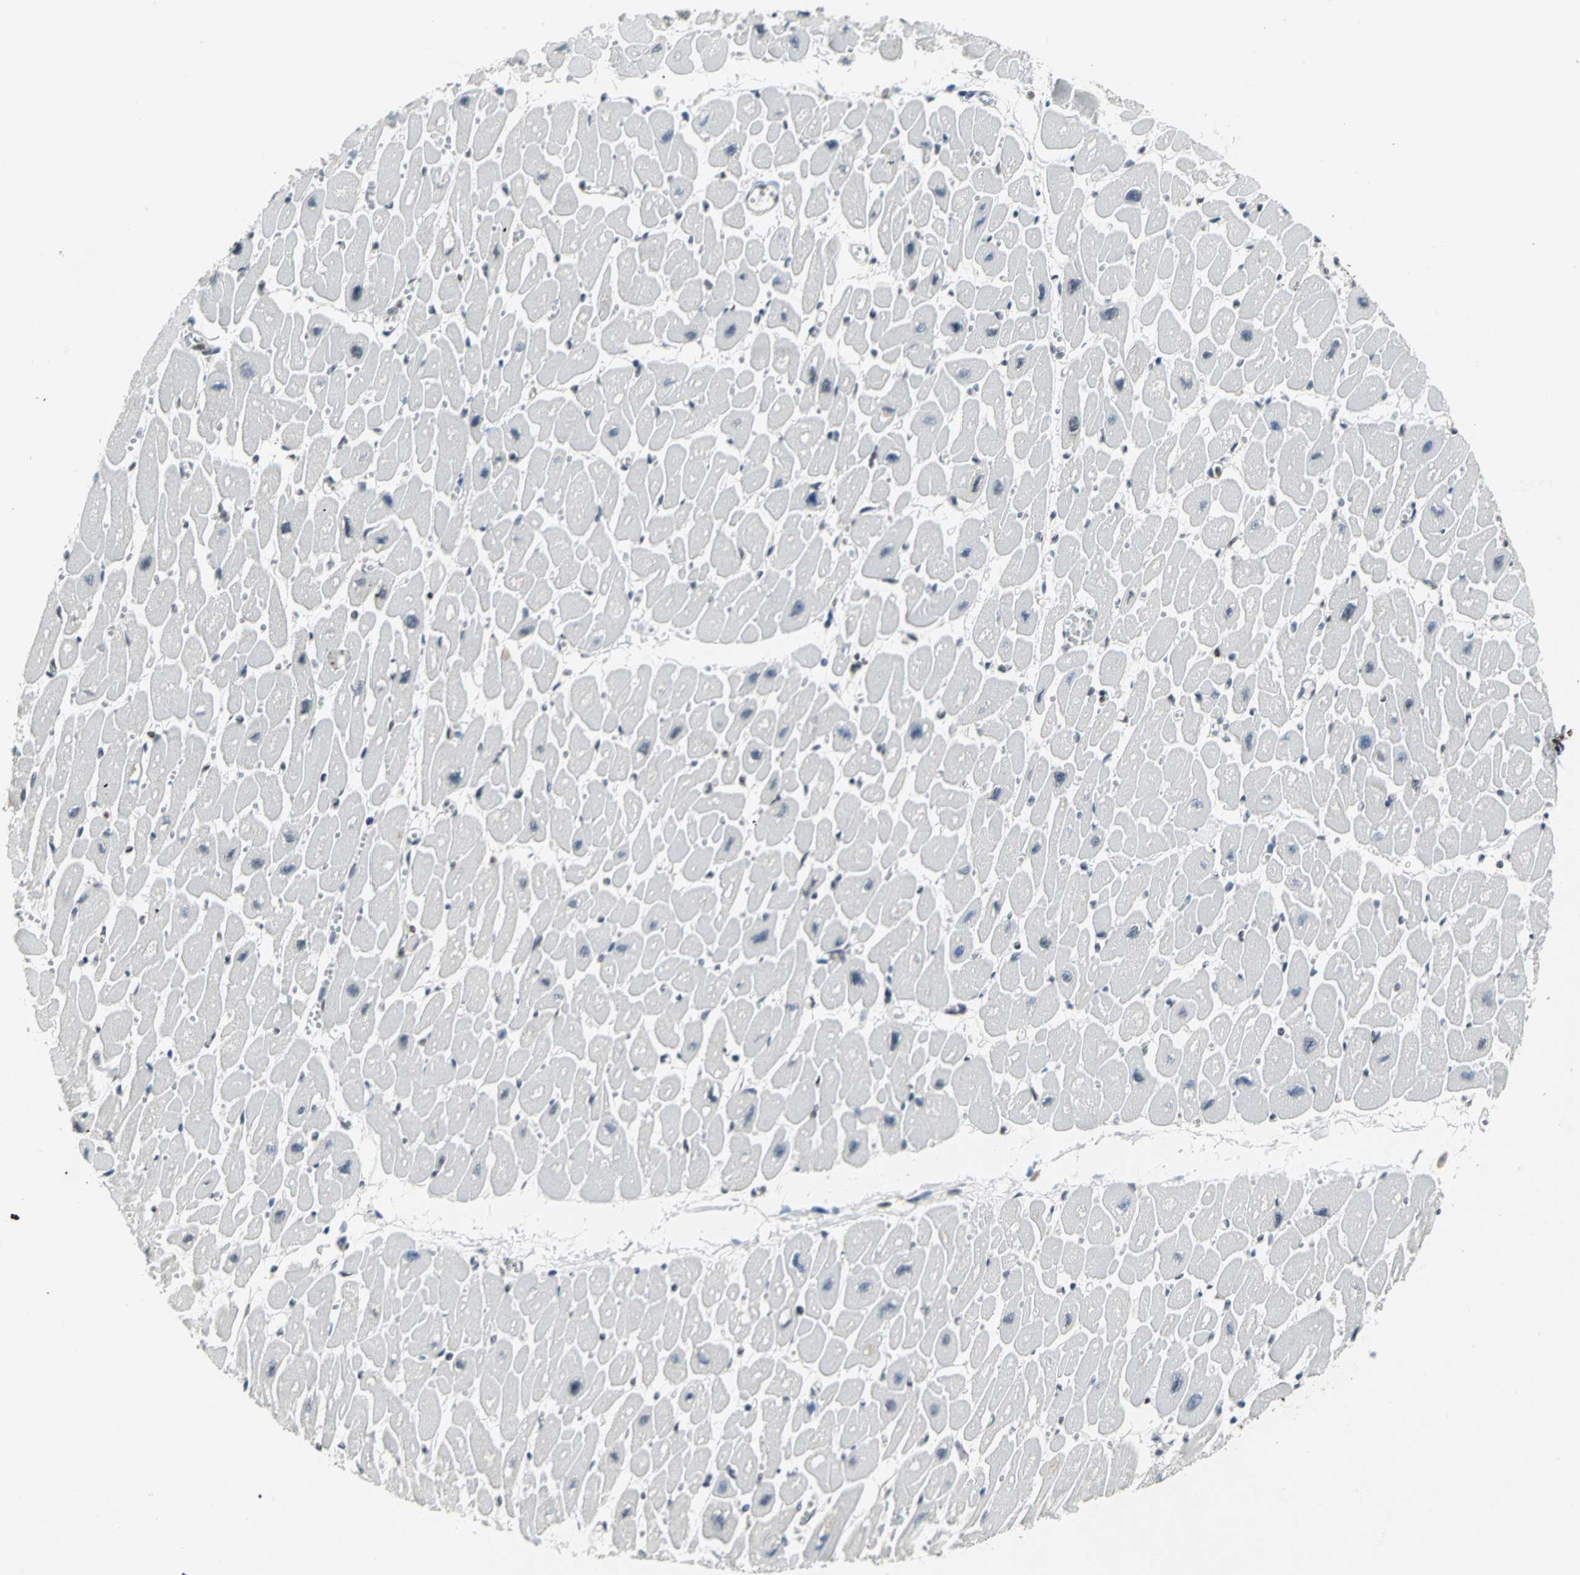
{"staining": {"intensity": "negative", "quantity": "none", "location": "none"}, "tissue": "heart muscle", "cell_type": "Cardiomyocytes", "image_type": "normal", "snomed": [{"axis": "morphology", "description": "Normal tissue, NOS"}, {"axis": "topography", "description": "Heart"}], "caption": "Cardiomyocytes show no significant protein positivity in unremarkable heart muscle. (DAB (3,3'-diaminobenzidine) immunohistochemistry with hematoxylin counter stain).", "gene": "HNRNPD", "patient": {"sex": "female", "age": 54}}